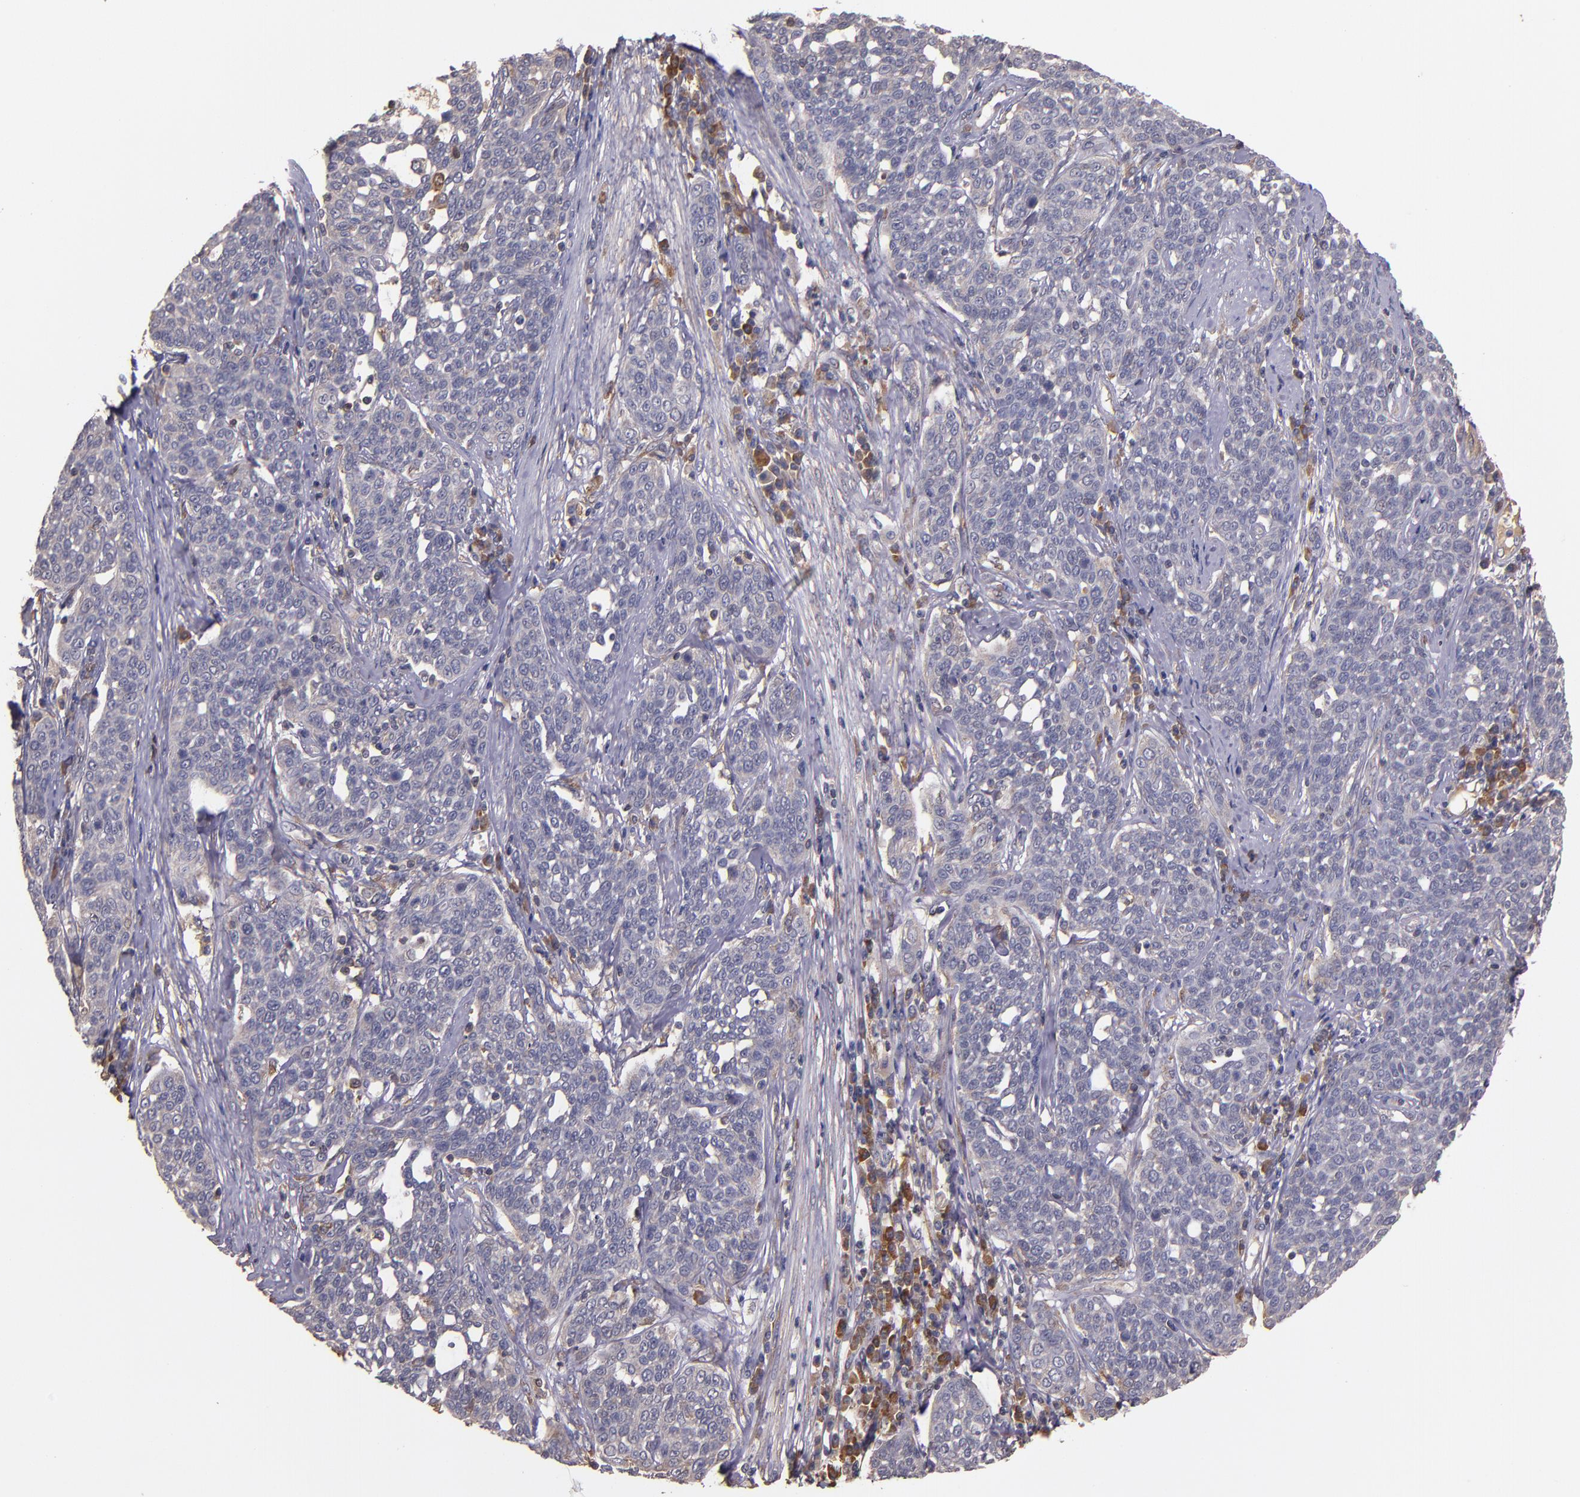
{"staining": {"intensity": "weak", "quantity": ">75%", "location": "cytoplasmic/membranous"}, "tissue": "cervical cancer", "cell_type": "Tumor cells", "image_type": "cancer", "snomed": [{"axis": "morphology", "description": "Squamous cell carcinoma, NOS"}, {"axis": "topography", "description": "Cervix"}], "caption": "The image demonstrates staining of cervical cancer (squamous cell carcinoma), revealing weak cytoplasmic/membranous protein positivity (brown color) within tumor cells.", "gene": "PRAF2", "patient": {"sex": "female", "age": 34}}